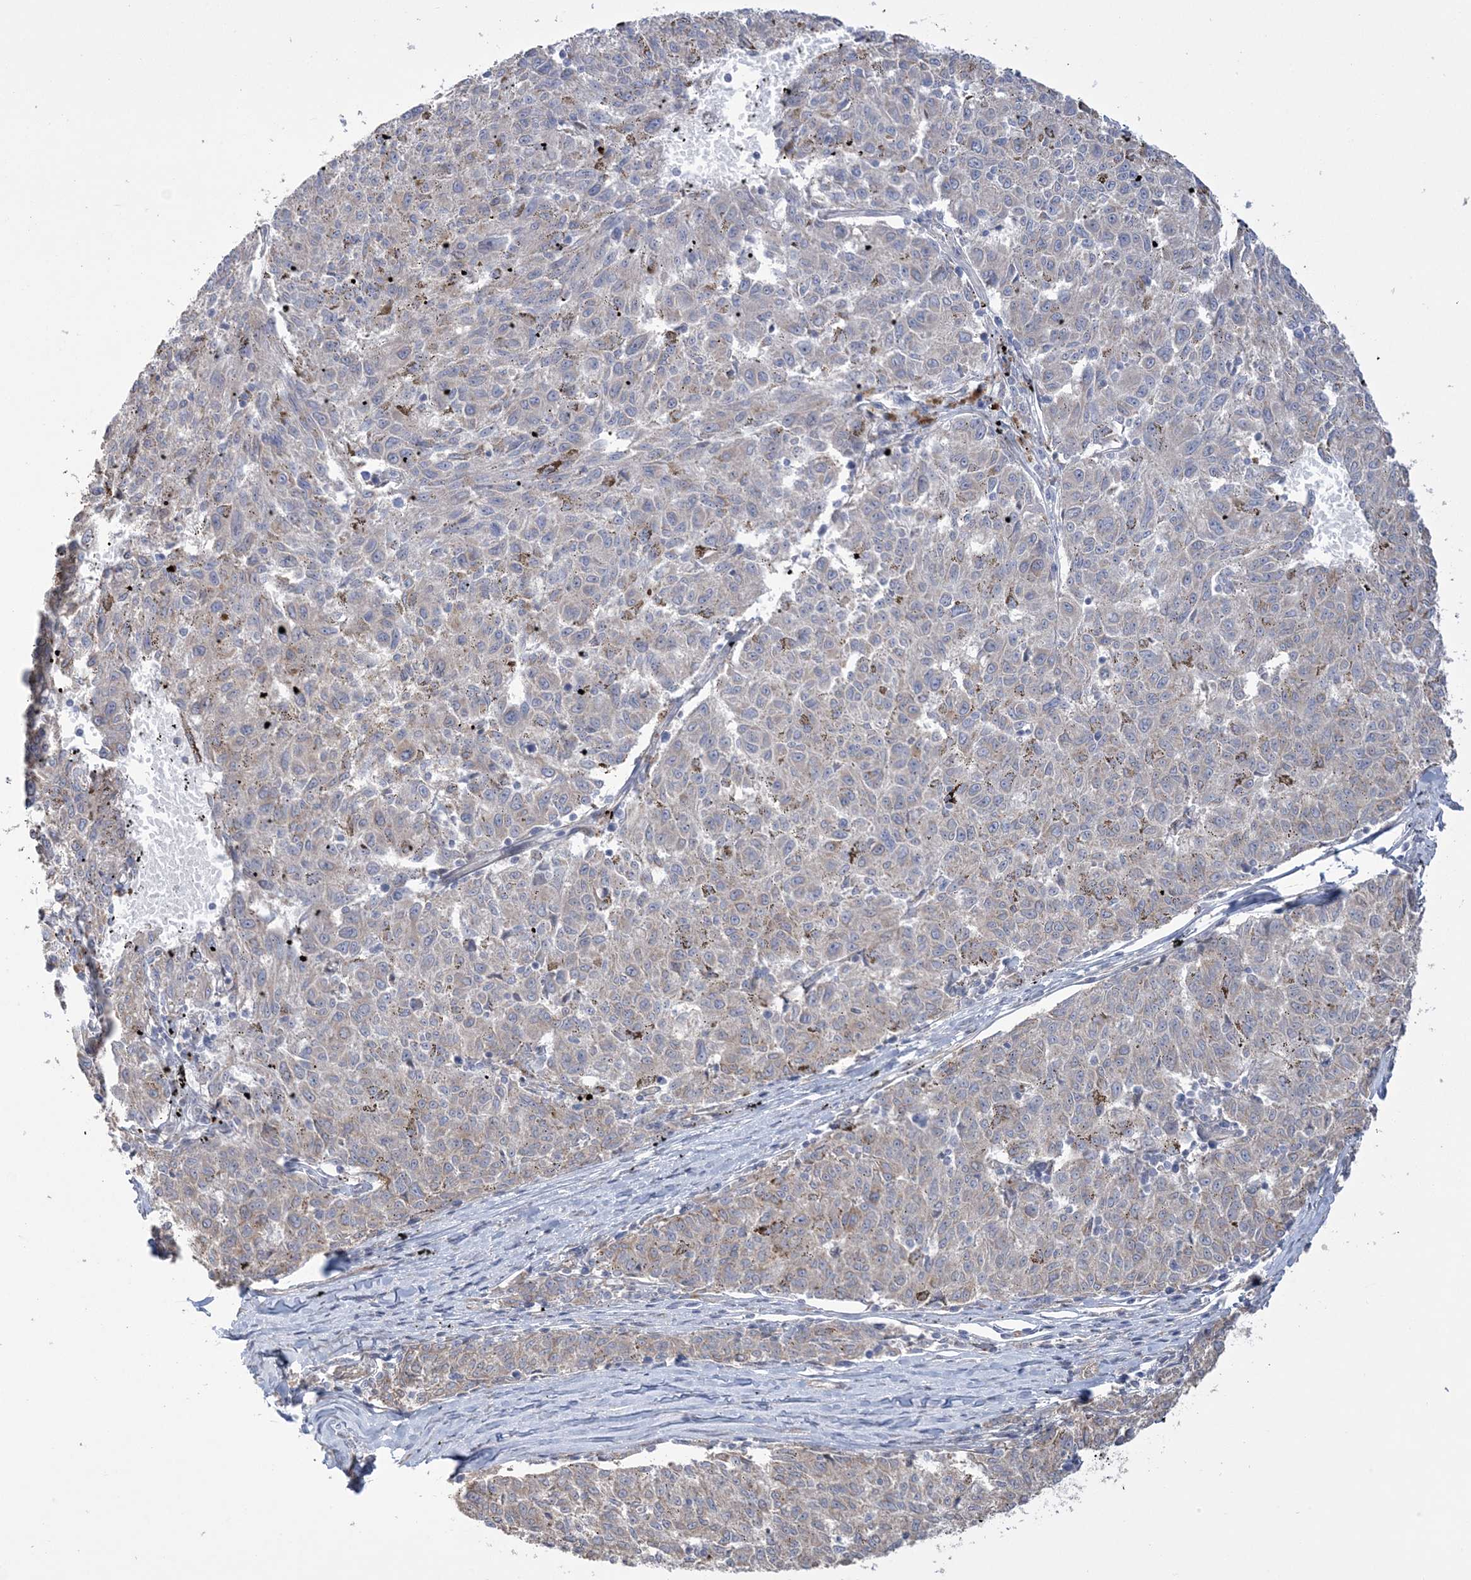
{"staining": {"intensity": "weak", "quantity": "<25%", "location": "cytoplasmic/membranous"}, "tissue": "melanoma", "cell_type": "Tumor cells", "image_type": "cancer", "snomed": [{"axis": "morphology", "description": "Malignant melanoma, NOS"}, {"axis": "topography", "description": "Skin"}], "caption": "This is a histopathology image of immunohistochemistry (IHC) staining of melanoma, which shows no positivity in tumor cells.", "gene": "ZNF821", "patient": {"sex": "female", "age": 72}}